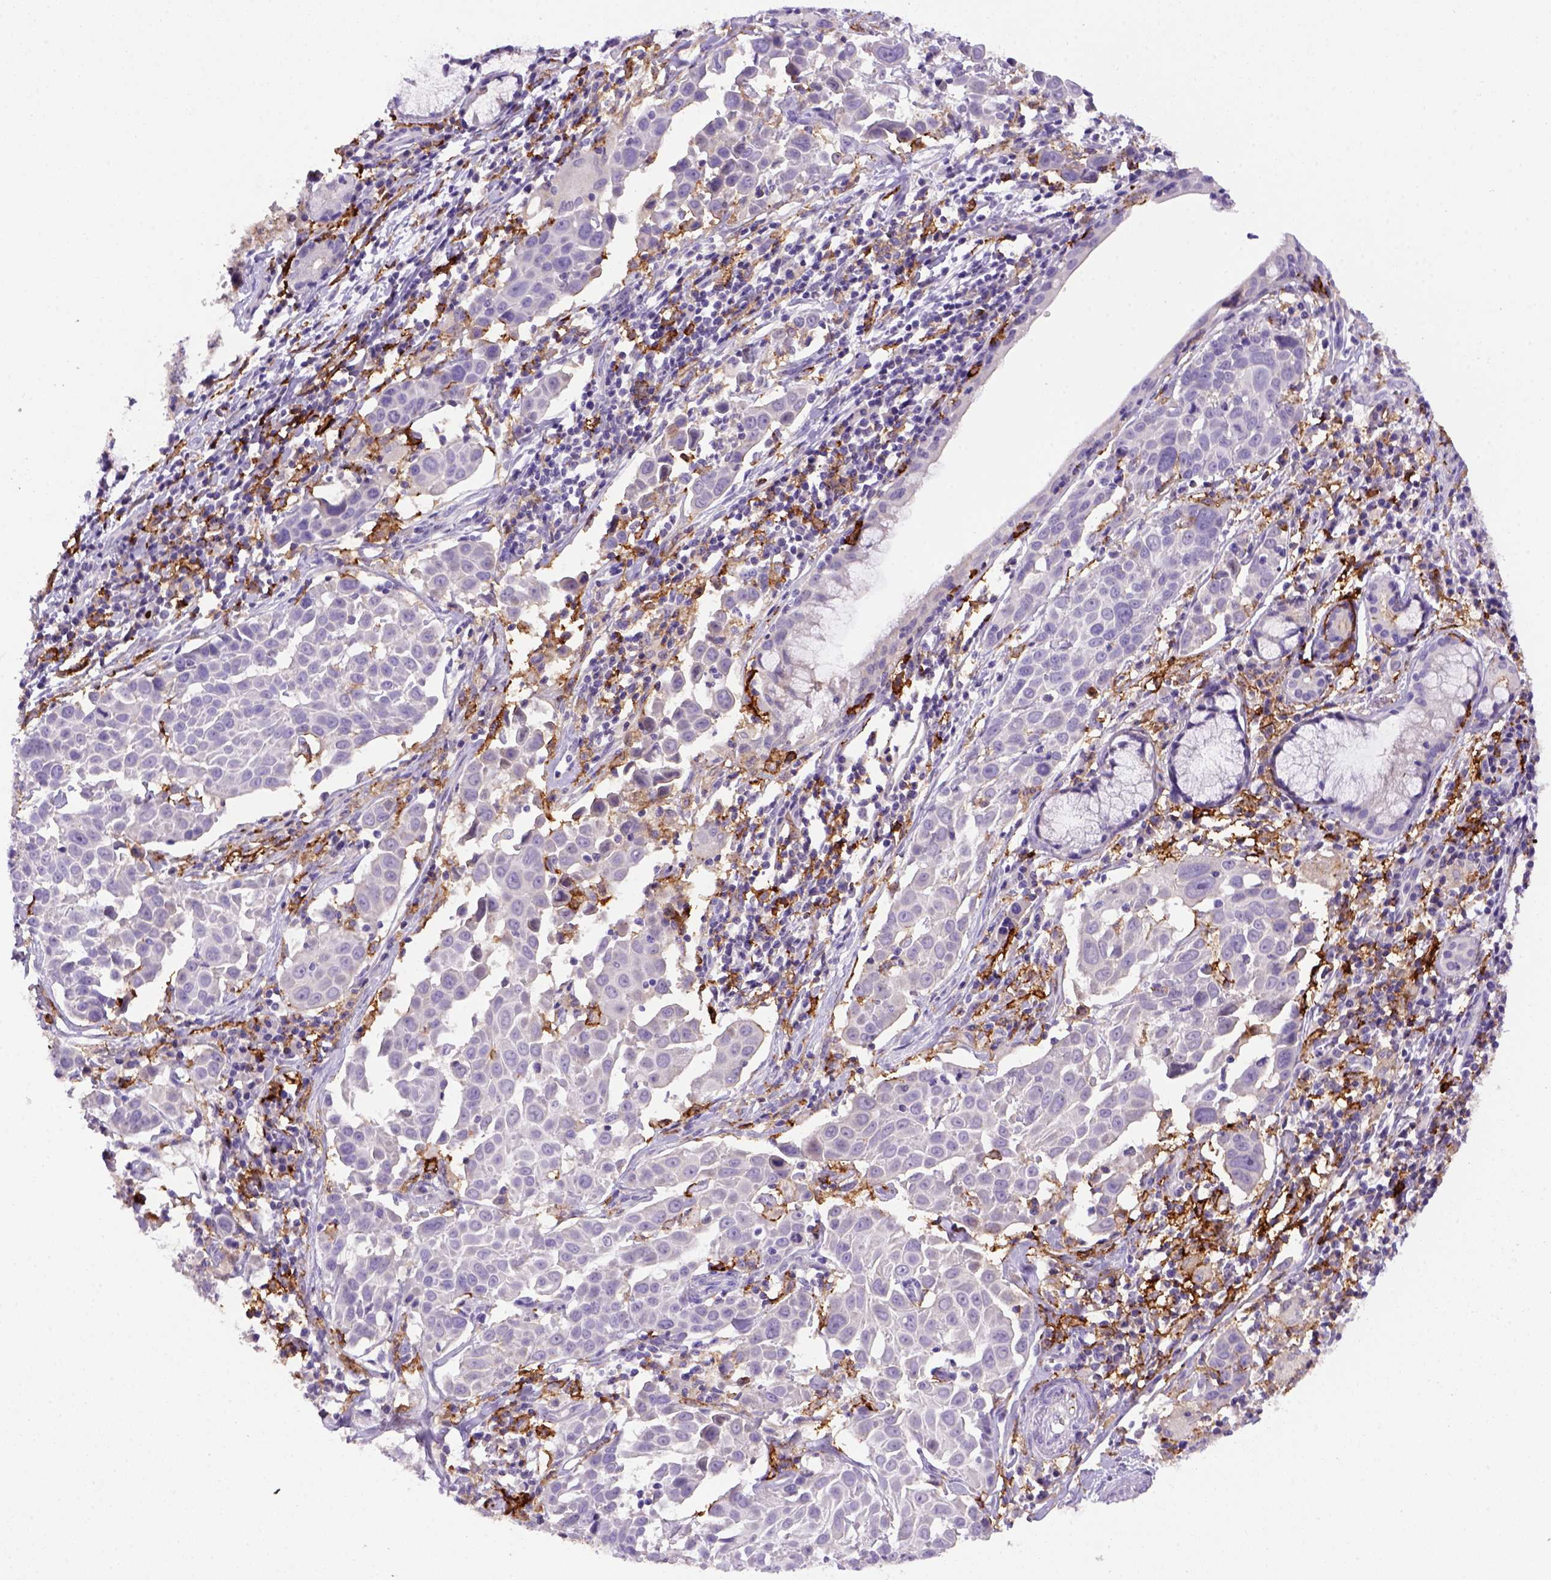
{"staining": {"intensity": "negative", "quantity": "none", "location": "none"}, "tissue": "lung cancer", "cell_type": "Tumor cells", "image_type": "cancer", "snomed": [{"axis": "morphology", "description": "Squamous cell carcinoma, NOS"}, {"axis": "topography", "description": "Lung"}], "caption": "IHC micrograph of neoplastic tissue: squamous cell carcinoma (lung) stained with DAB (3,3'-diaminobenzidine) reveals no significant protein positivity in tumor cells.", "gene": "CD14", "patient": {"sex": "male", "age": 57}}